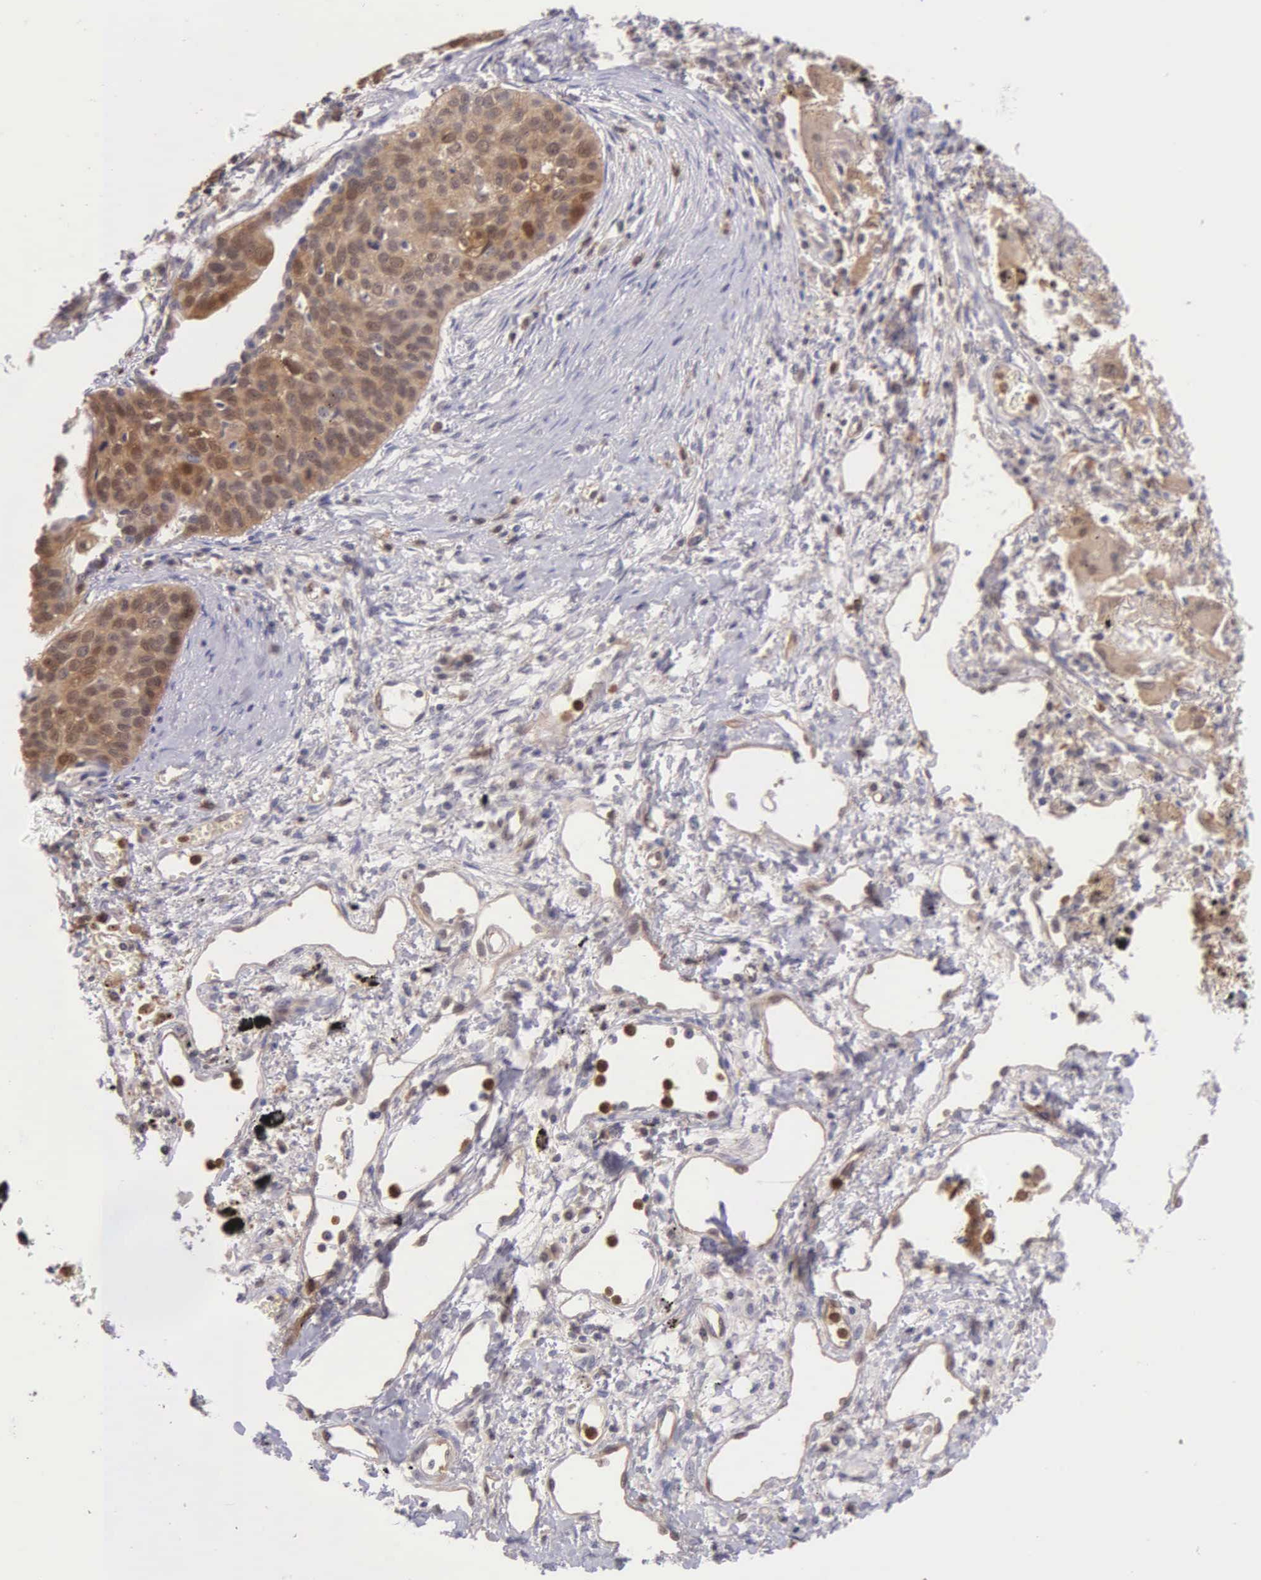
{"staining": {"intensity": "moderate", "quantity": ">75%", "location": "cytoplasmic/membranous"}, "tissue": "lung cancer", "cell_type": "Tumor cells", "image_type": "cancer", "snomed": [{"axis": "morphology", "description": "Squamous cell carcinoma, NOS"}, {"axis": "topography", "description": "Lung"}], "caption": "A micrograph of lung cancer (squamous cell carcinoma) stained for a protein displays moderate cytoplasmic/membranous brown staining in tumor cells.", "gene": "BID", "patient": {"sex": "male", "age": 71}}